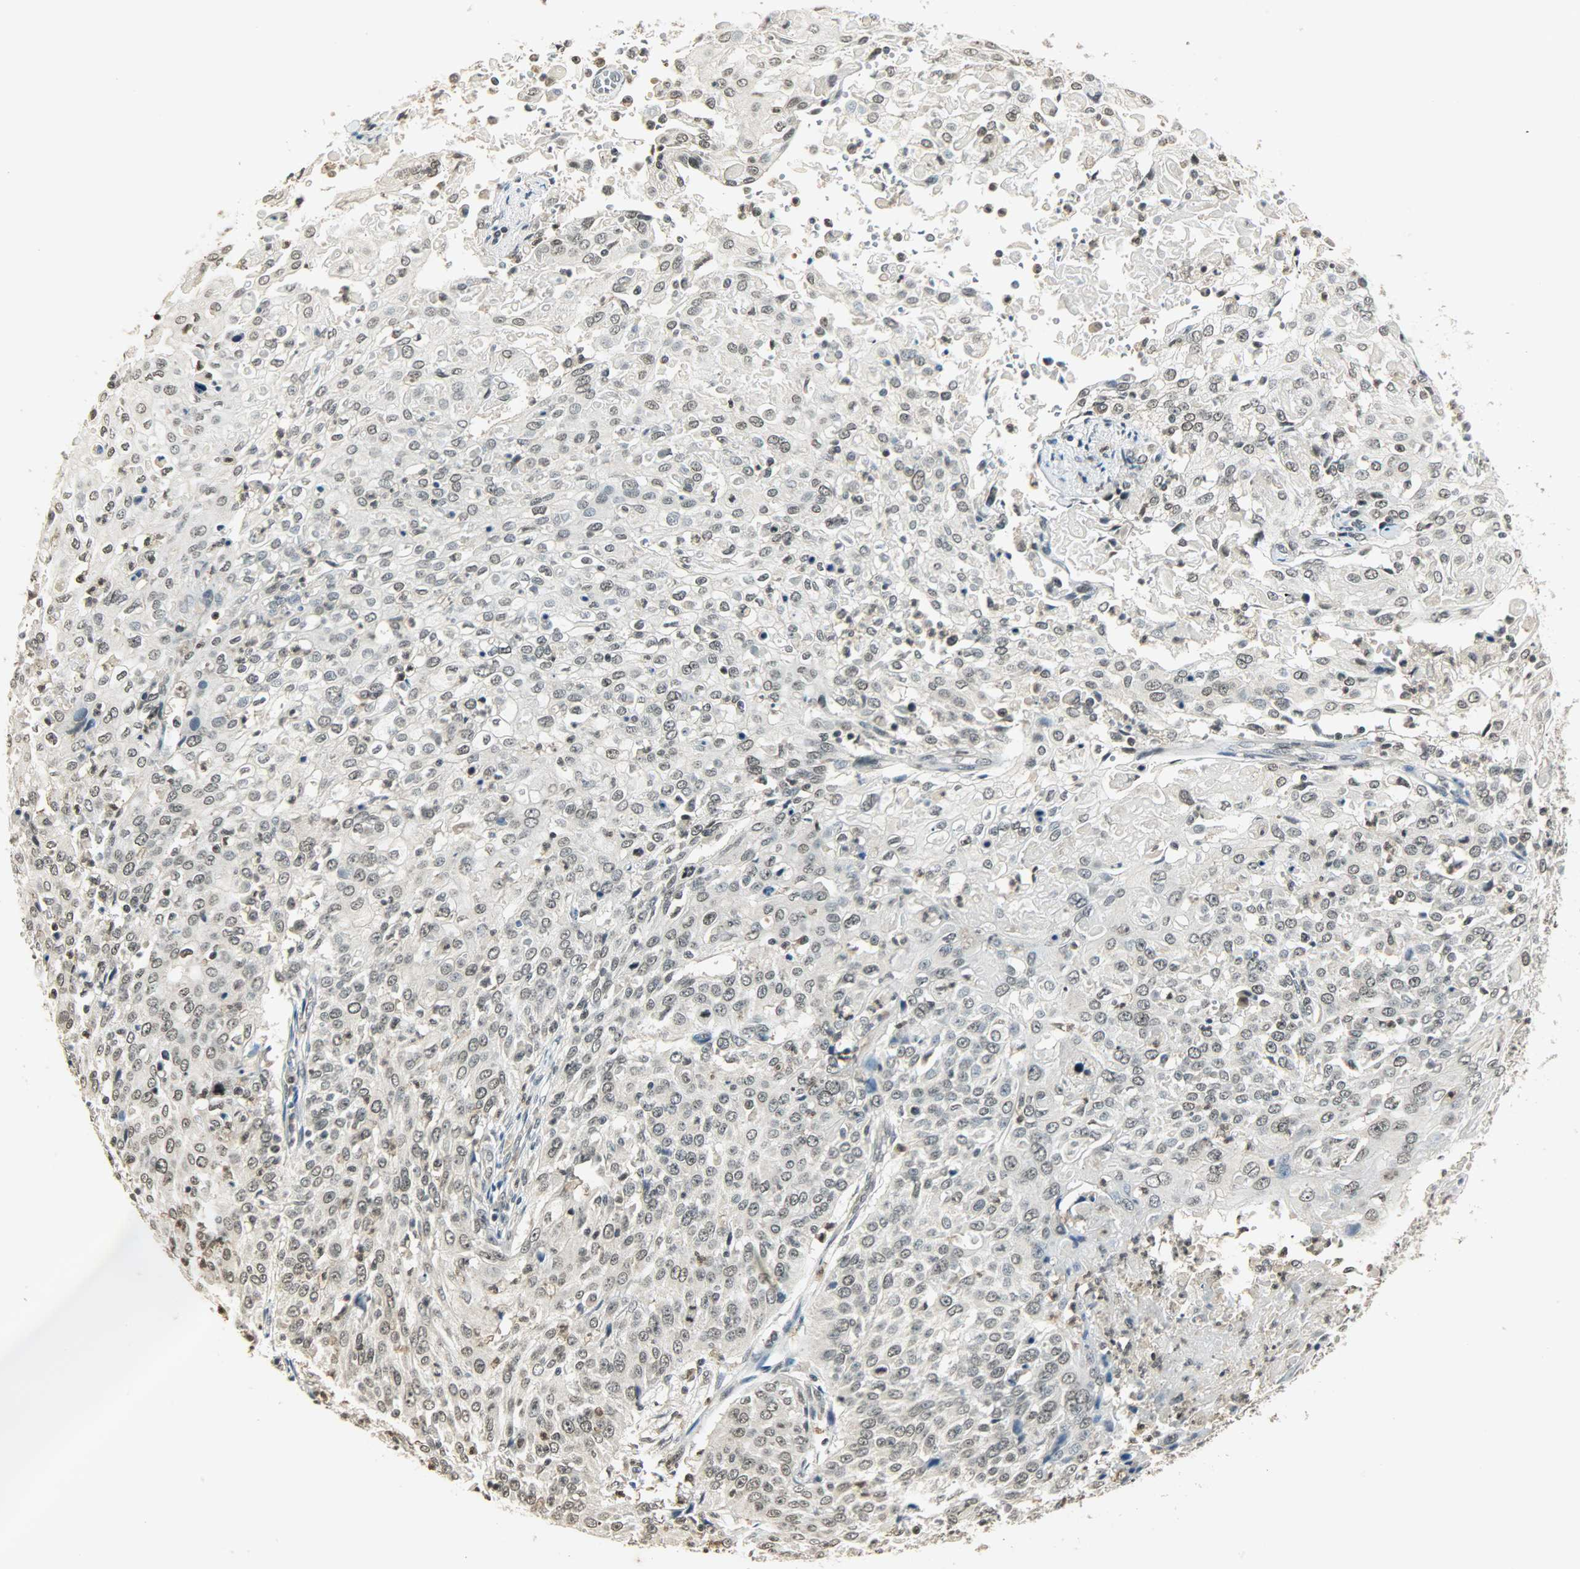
{"staining": {"intensity": "weak", "quantity": "<25%", "location": "nuclear"}, "tissue": "cervical cancer", "cell_type": "Tumor cells", "image_type": "cancer", "snomed": [{"axis": "morphology", "description": "Squamous cell carcinoma, NOS"}, {"axis": "topography", "description": "Cervix"}], "caption": "Immunohistochemistry photomicrograph of neoplastic tissue: human cervical squamous cell carcinoma stained with DAB shows no significant protein staining in tumor cells.", "gene": "SMARCA5", "patient": {"sex": "female", "age": 39}}